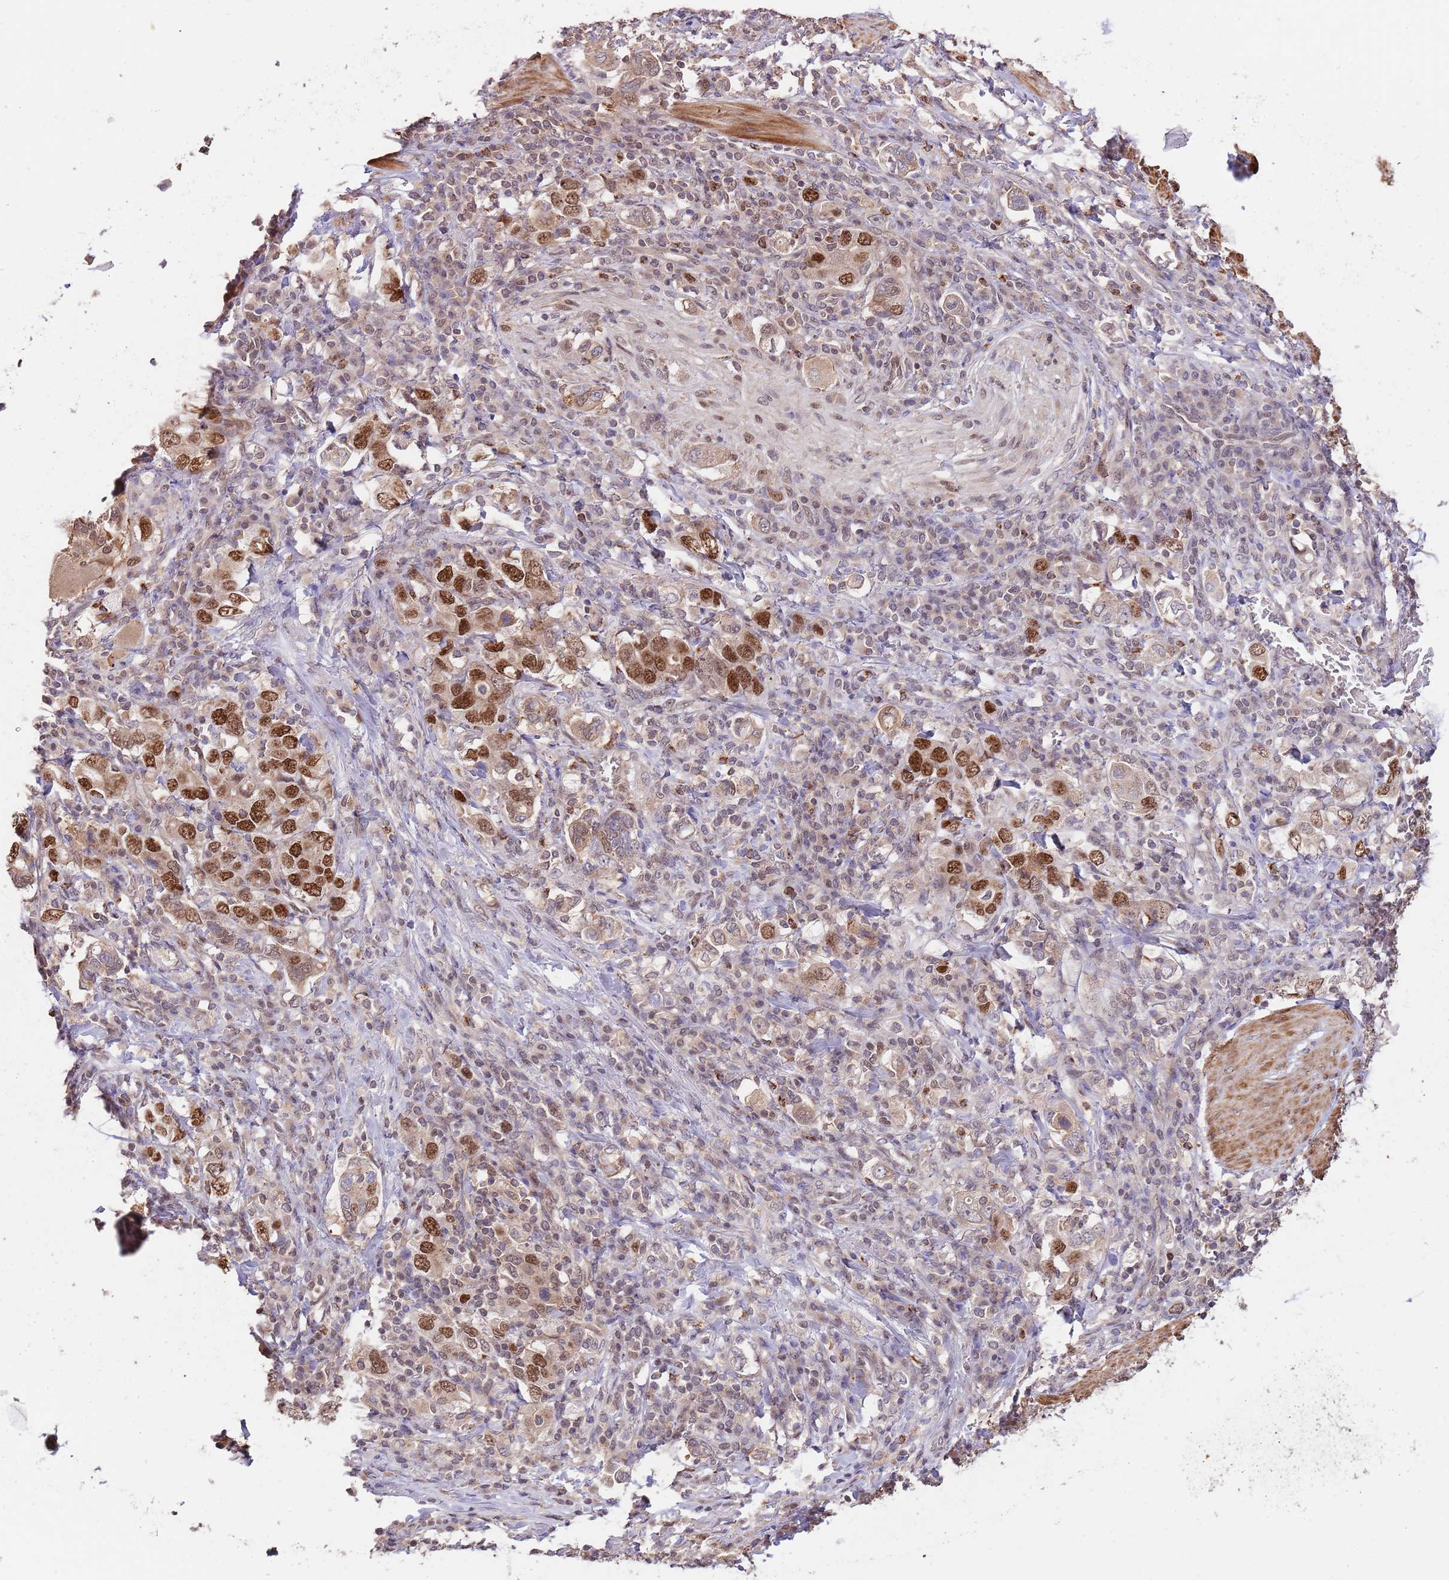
{"staining": {"intensity": "strong", "quantity": ">75%", "location": "nuclear"}, "tissue": "stomach cancer", "cell_type": "Tumor cells", "image_type": "cancer", "snomed": [{"axis": "morphology", "description": "Adenocarcinoma, NOS"}, {"axis": "topography", "description": "Stomach, upper"}, {"axis": "topography", "description": "Stomach"}], "caption": "Stomach adenocarcinoma stained with DAB (3,3'-diaminobenzidine) immunohistochemistry shows high levels of strong nuclear expression in about >75% of tumor cells.", "gene": "RIF1", "patient": {"sex": "male", "age": 62}}